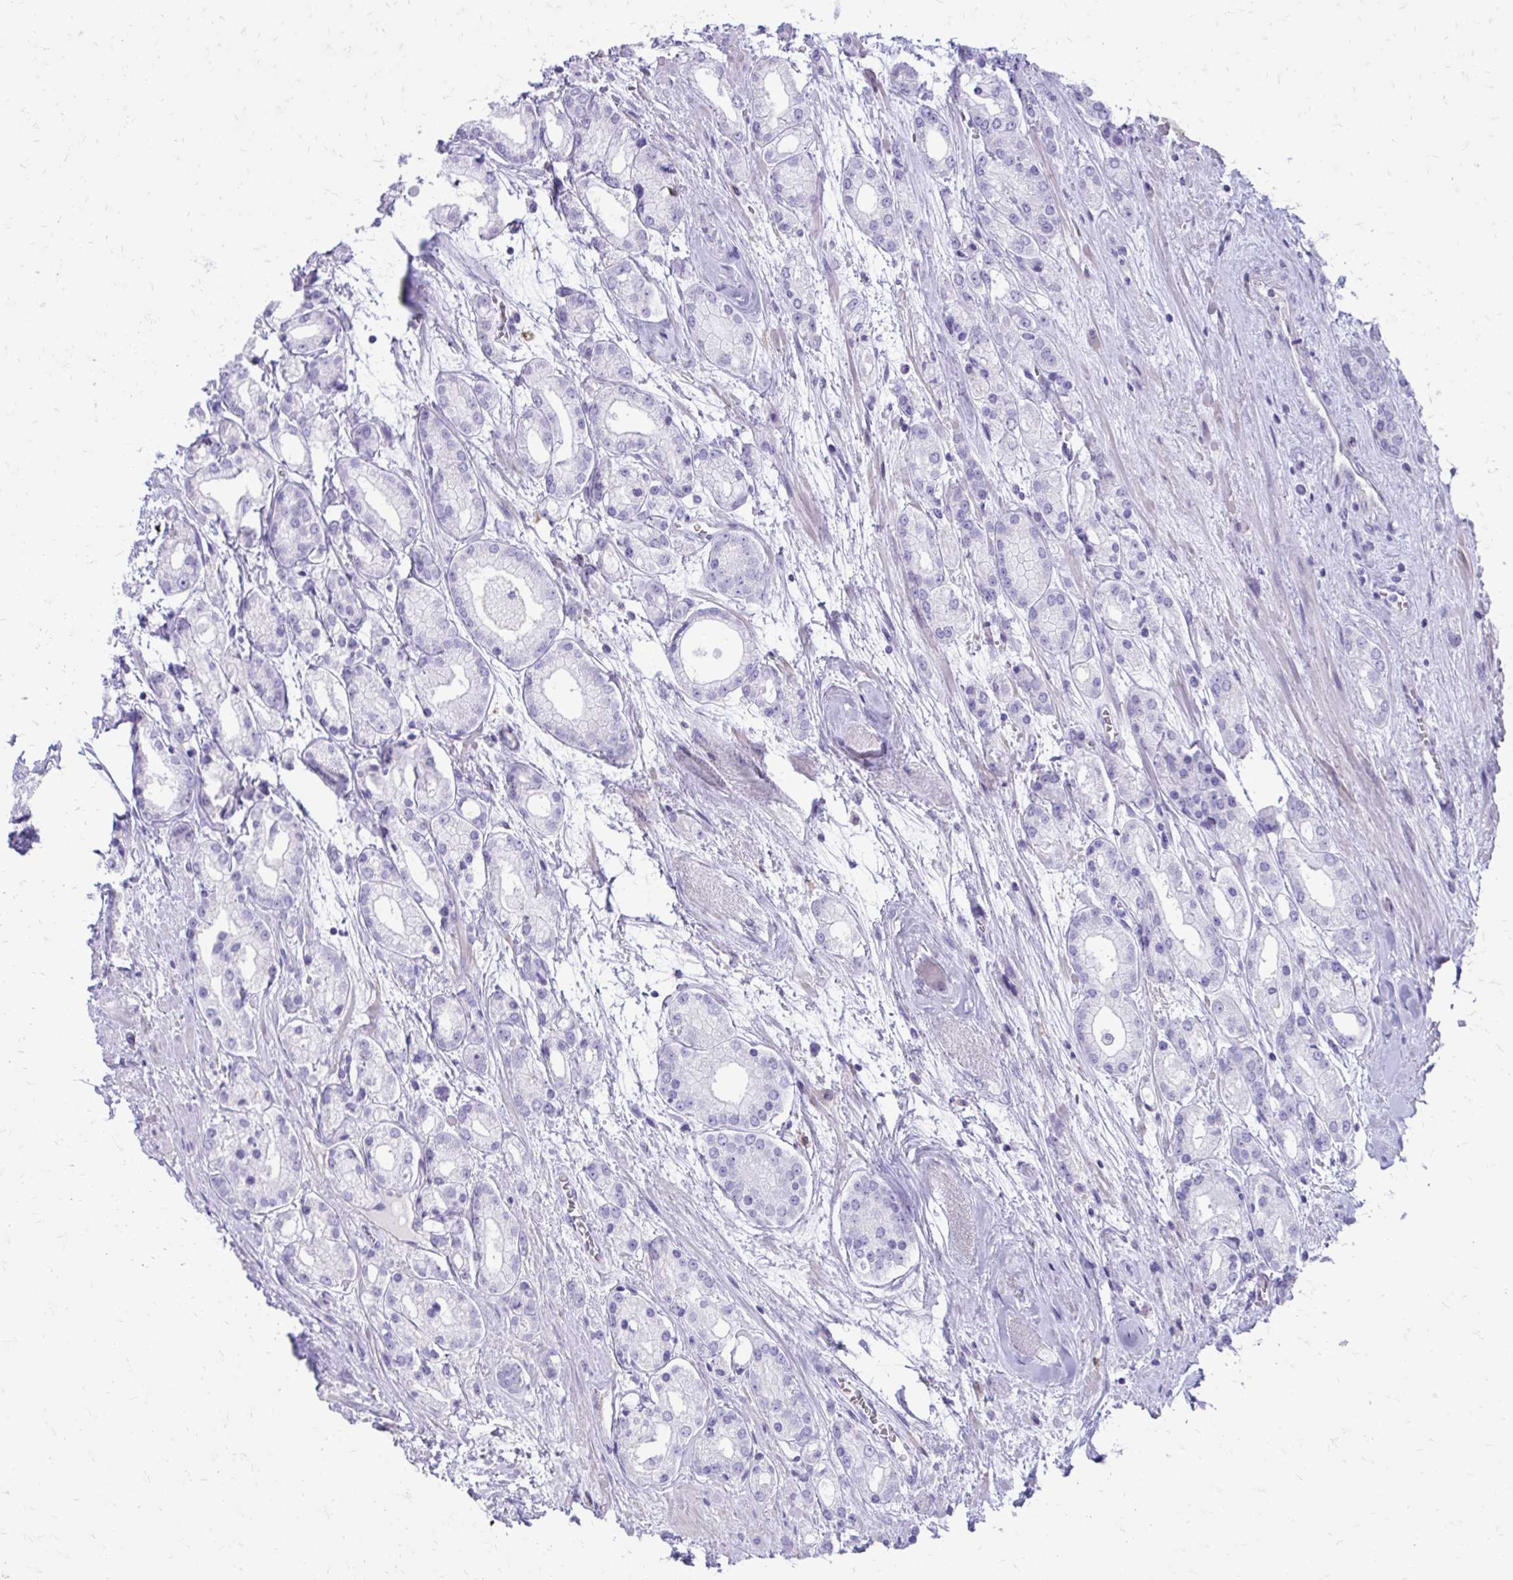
{"staining": {"intensity": "negative", "quantity": "none", "location": "none"}, "tissue": "prostate cancer", "cell_type": "Tumor cells", "image_type": "cancer", "snomed": [{"axis": "morphology", "description": "Adenocarcinoma, High grade"}, {"axis": "topography", "description": "Prostate"}], "caption": "A histopathology image of human prostate cancer (high-grade adenocarcinoma) is negative for staining in tumor cells. (DAB immunohistochemistry (IHC) with hematoxylin counter stain).", "gene": "SIGLEC11", "patient": {"sex": "male", "age": 67}}